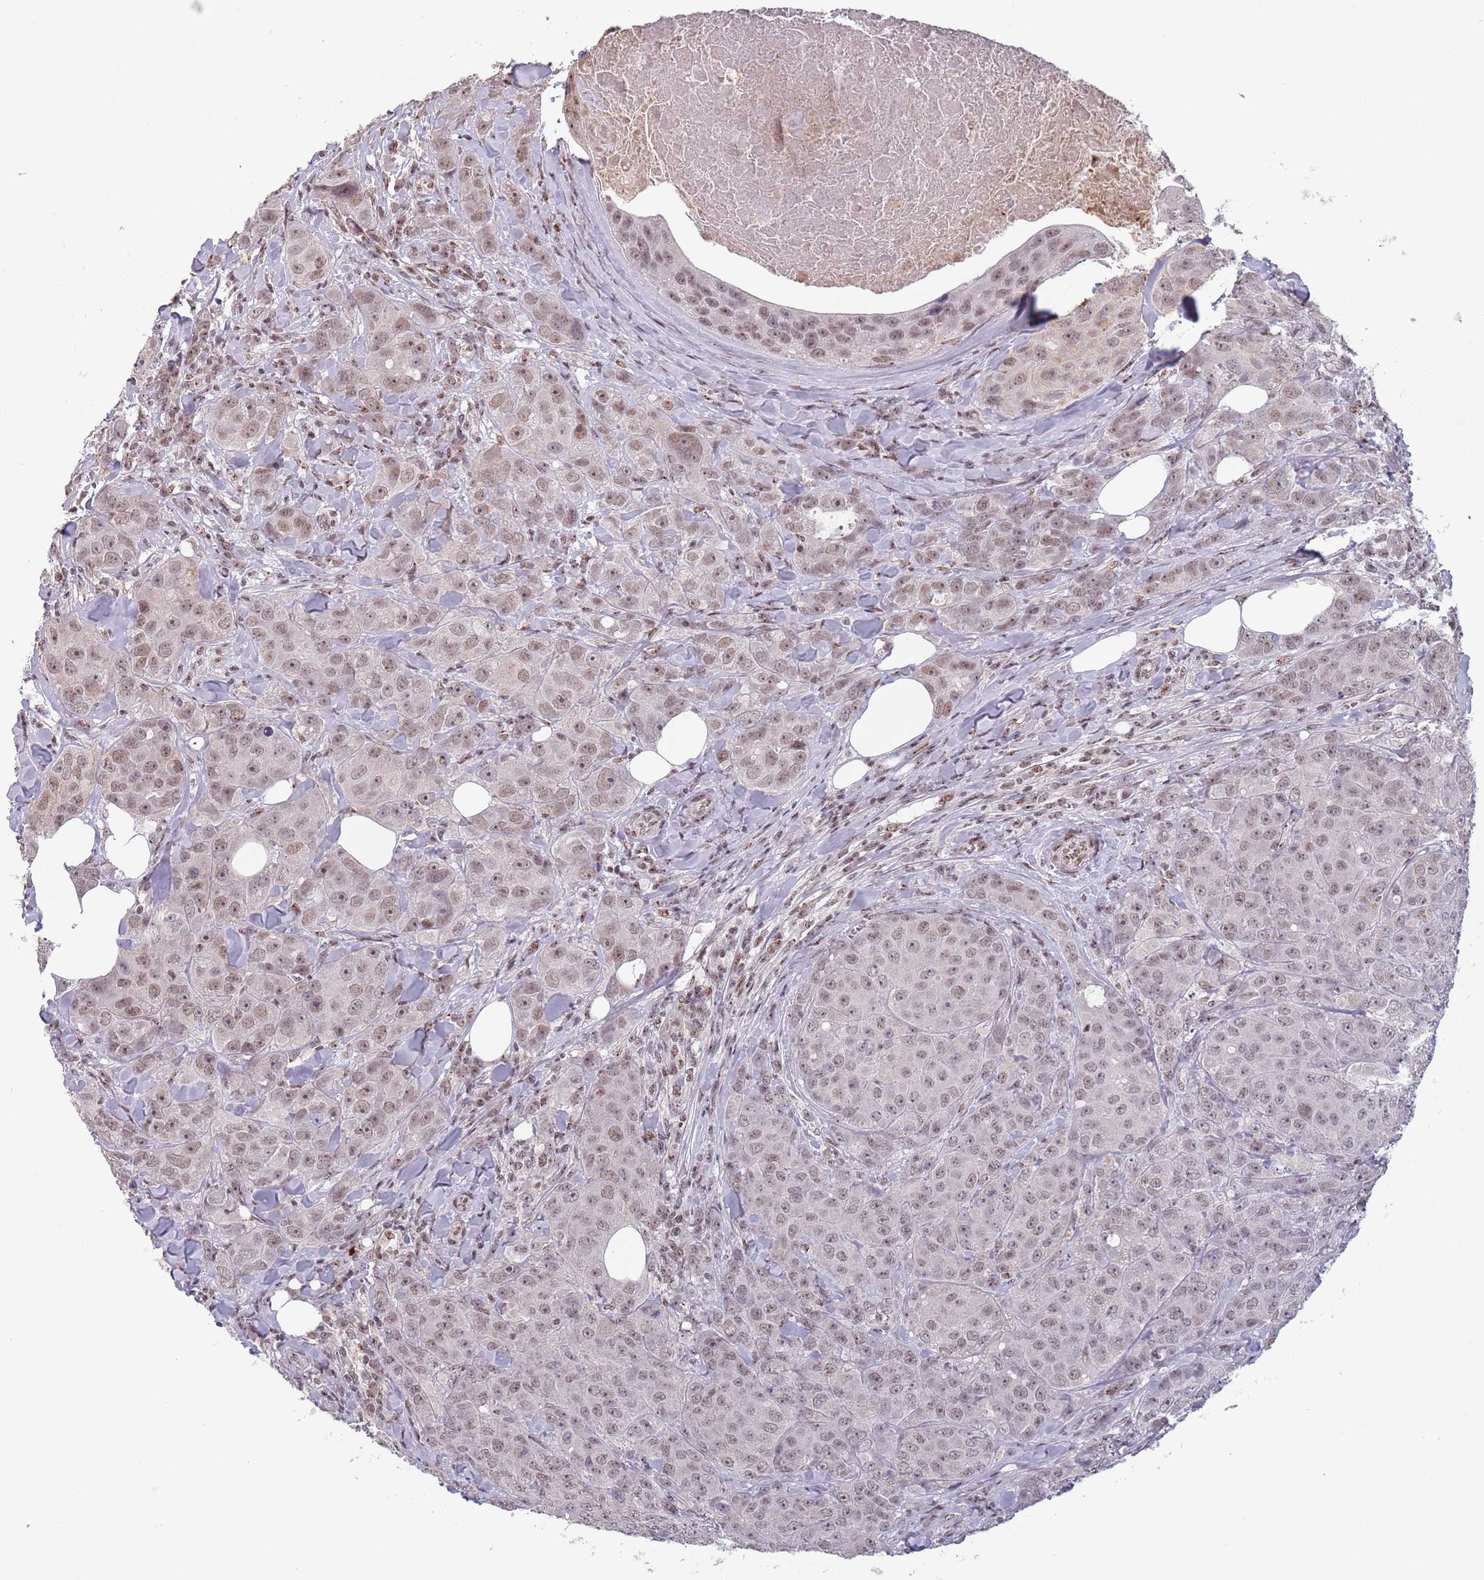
{"staining": {"intensity": "weak", "quantity": ">75%", "location": "nuclear"}, "tissue": "breast cancer", "cell_type": "Tumor cells", "image_type": "cancer", "snomed": [{"axis": "morphology", "description": "Duct carcinoma"}, {"axis": "topography", "description": "Breast"}], "caption": "Protein staining of breast cancer tissue shows weak nuclear staining in about >75% of tumor cells.", "gene": "CIZ1", "patient": {"sex": "female", "age": 43}}